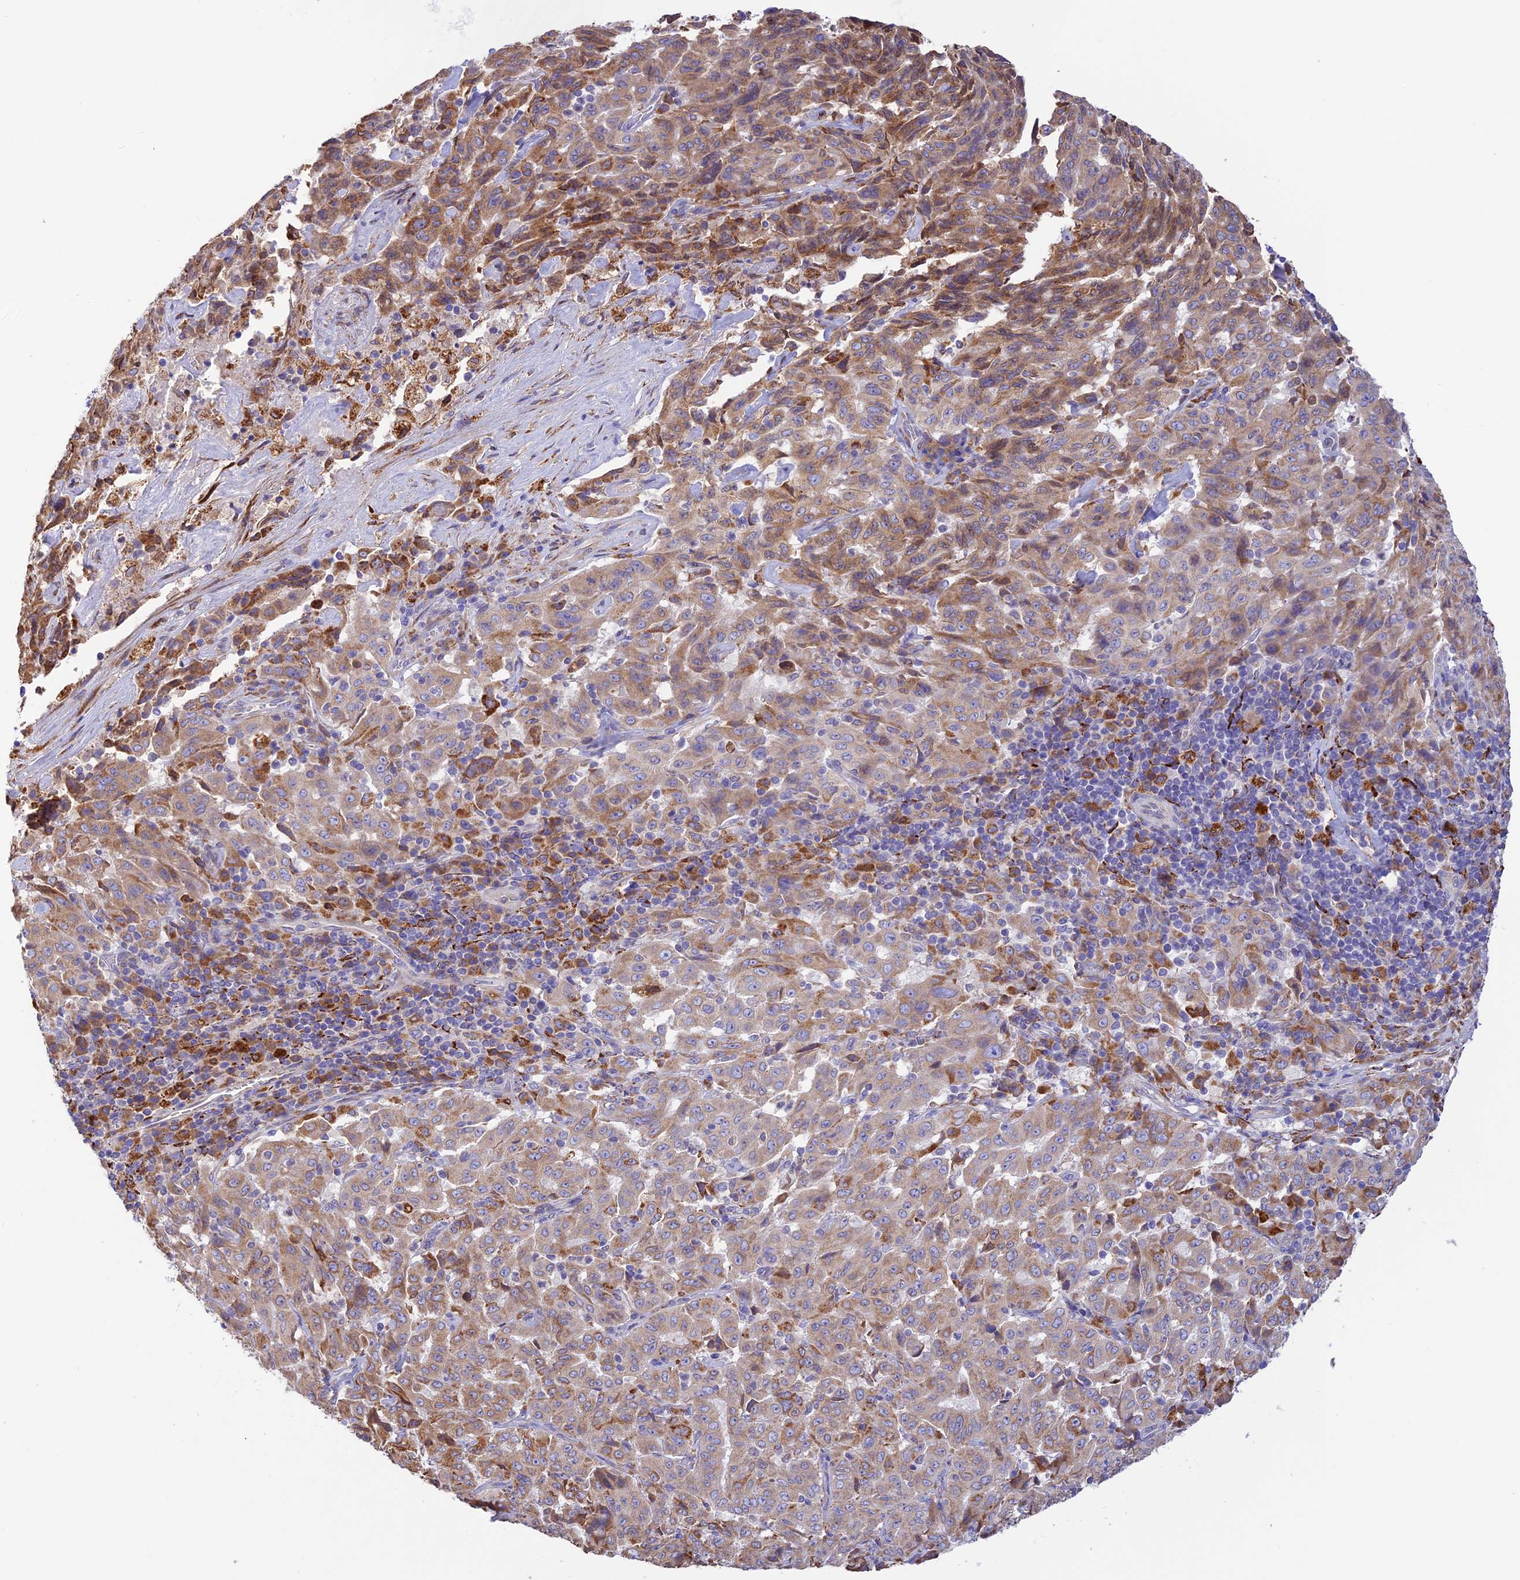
{"staining": {"intensity": "moderate", "quantity": "<25%", "location": "cytoplasmic/membranous"}, "tissue": "pancreatic cancer", "cell_type": "Tumor cells", "image_type": "cancer", "snomed": [{"axis": "morphology", "description": "Adenocarcinoma, NOS"}, {"axis": "topography", "description": "Pancreas"}], "caption": "DAB (3,3'-diaminobenzidine) immunohistochemical staining of human pancreatic adenocarcinoma displays moderate cytoplasmic/membranous protein staining in approximately <25% of tumor cells. The staining was performed using DAB (3,3'-diaminobenzidine), with brown indicating positive protein expression. Nuclei are stained blue with hematoxylin.", "gene": "VKORC1", "patient": {"sex": "male", "age": 63}}